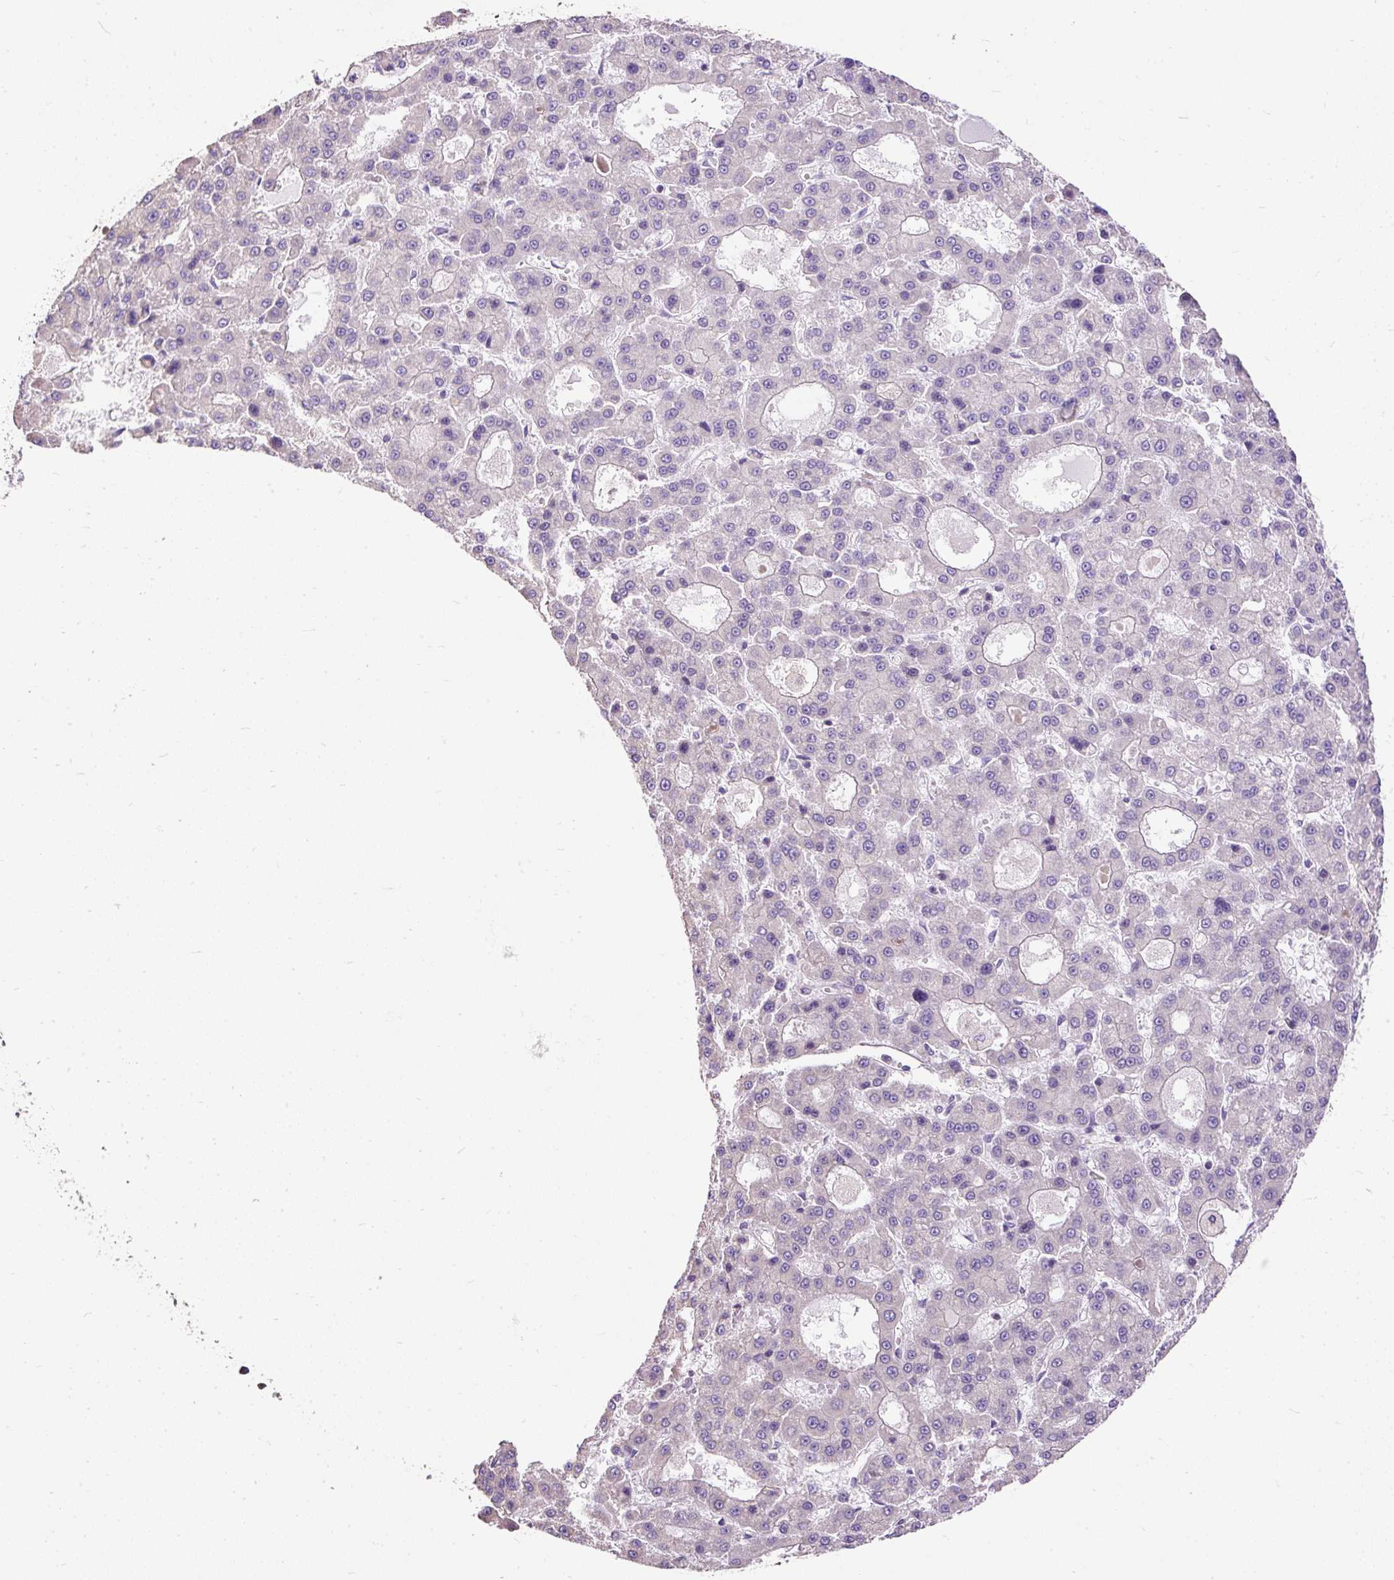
{"staining": {"intensity": "negative", "quantity": "none", "location": "none"}, "tissue": "liver cancer", "cell_type": "Tumor cells", "image_type": "cancer", "snomed": [{"axis": "morphology", "description": "Carcinoma, Hepatocellular, NOS"}, {"axis": "topography", "description": "Liver"}], "caption": "IHC of liver hepatocellular carcinoma reveals no expression in tumor cells.", "gene": "PDIA2", "patient": {"sex": "male", "age": 70}}